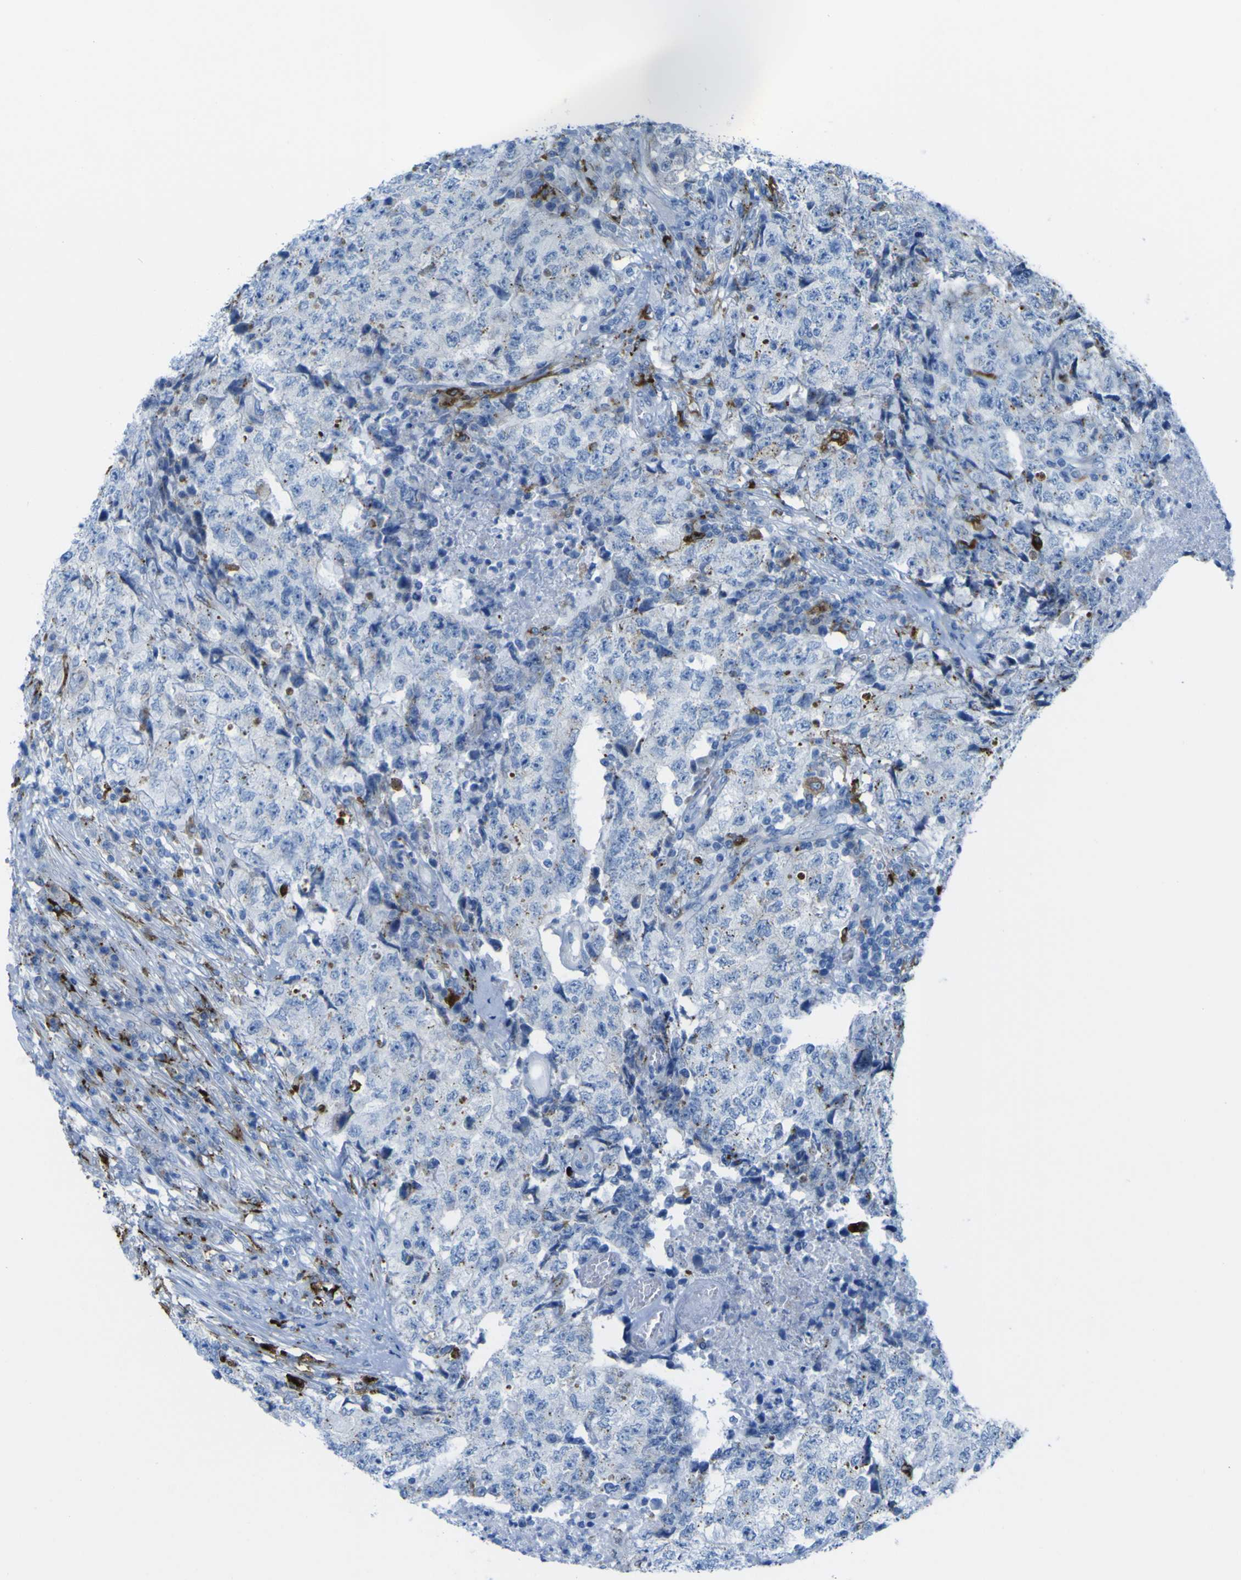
{"staining": {"intensity": "moderate", "quantity": "<25%", "location": "cytoplasmic/membranous"}, "tissue": "testis cancer", "cell_type": "Tumor cells", "image_type": "cancer", "snomed": [{"axis": "morphology", "description": "Necrosis, NOS"}, {"axis": "morphology", "description": "Carcinoma, Embryonal, NOS"}, {"axis": "topography", "description": "Testis"}], "caption": "Embryonal carcinoma (testis) tissue reveals moderate cytoplasmic/membranous positivity in about <25% of tumor cells, visualized by immunohistochemistry. (Brightfield microscopy of DAB IHC at high magnification).", "gene": "PLD3", "patient": {"sex": "male", "age": 19}}